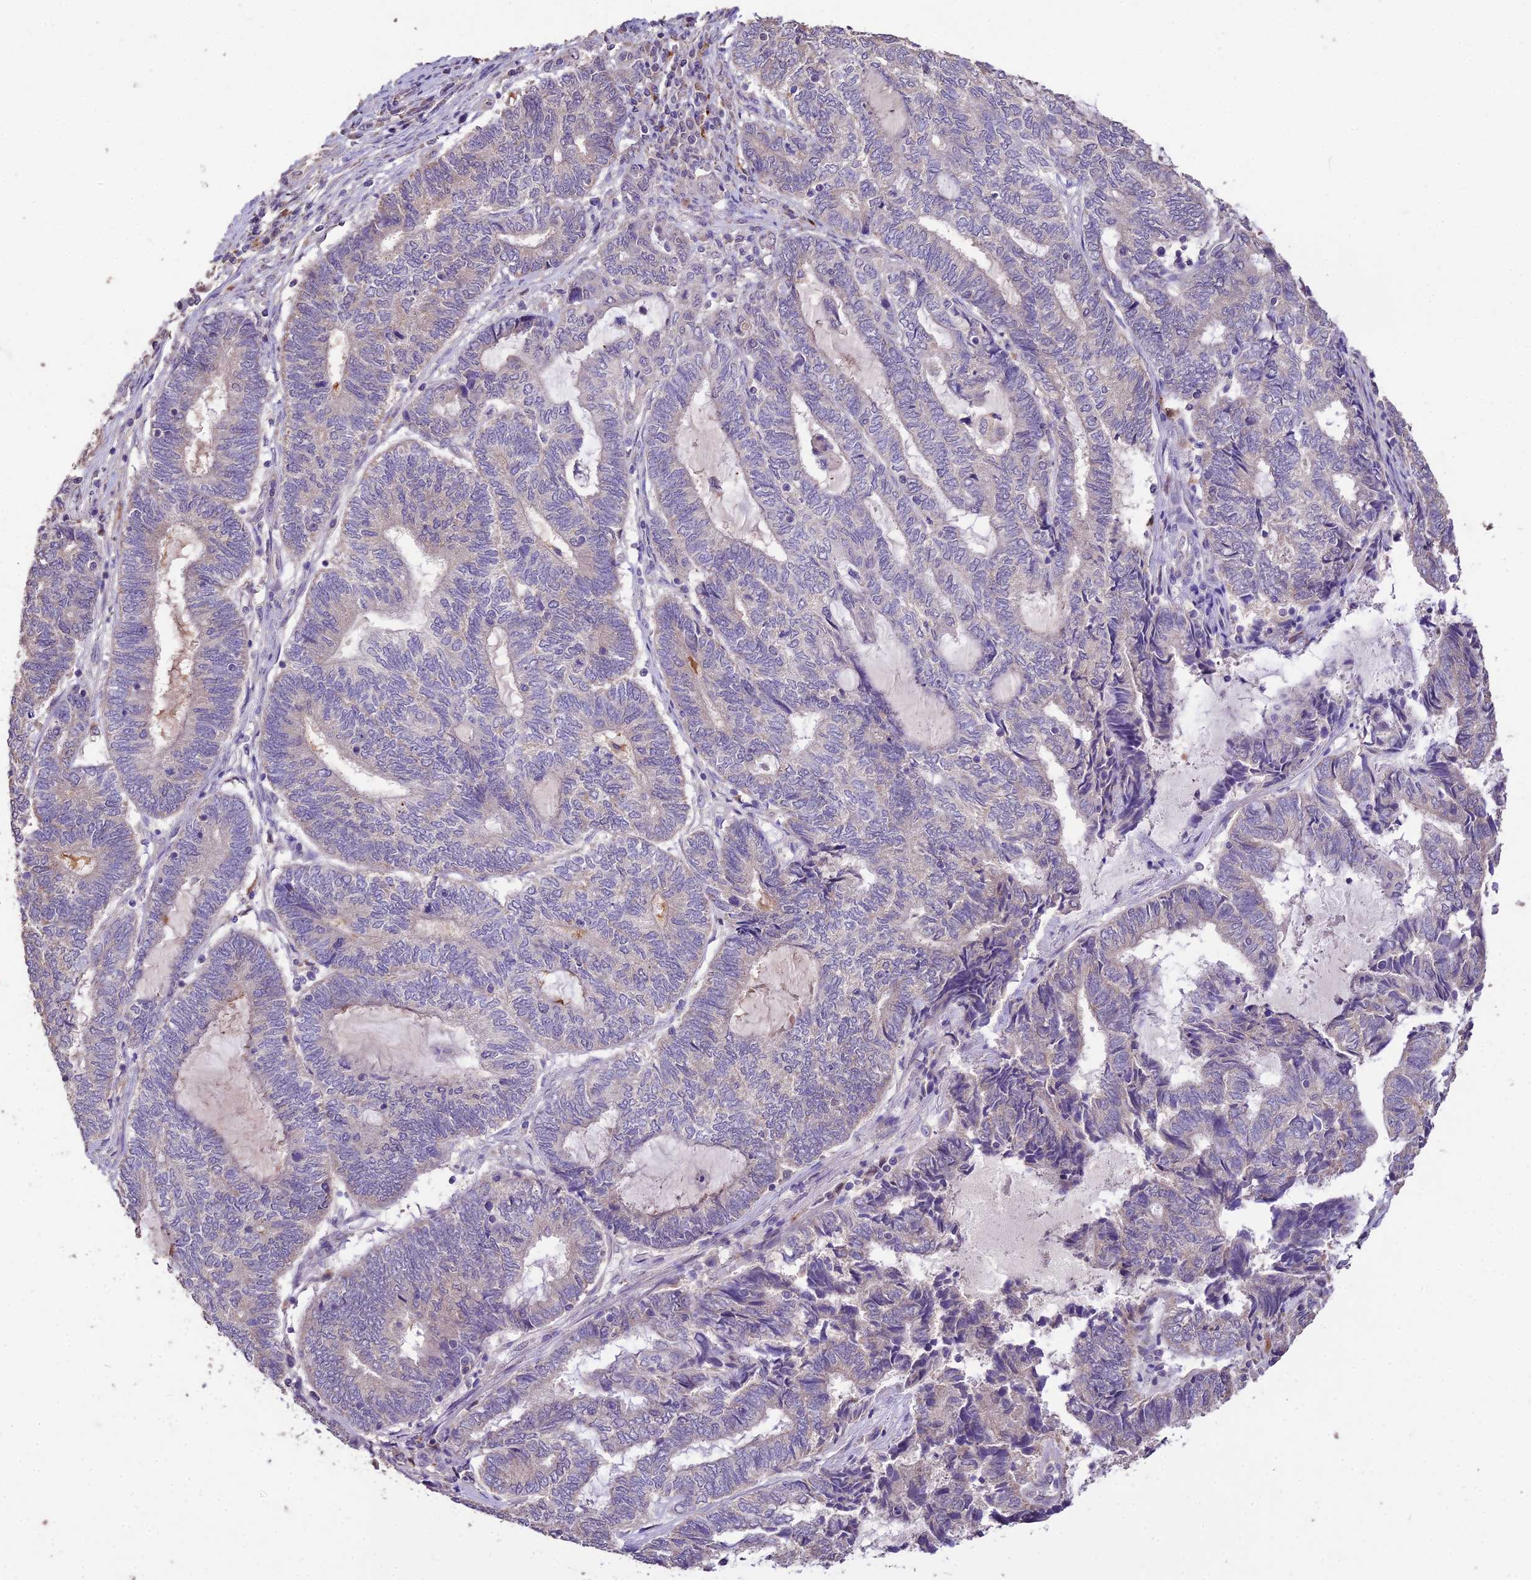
{"staining": {"intensity": "negative", "quantity": "none", "location": "none"}, "tissue": "endometrial cancer", "cell_type": "Tumor cells", "image_type": "cancer", "snomed": [{"axis": "morphology", "description": "Adenocarcinoma, NOS"}, {"axis": "topography", "description": "Uterus"}, {"axis": "topography", "description": "Endometrium"}], "caption": "Tumor cells show no significant protein positivity in endometrial adenocarcinoma. Brightfield microscopy of IHC stained with DAB (brown) and hematoxylin (blue), captured at high magnification.", "gene": "SDHD", "patient": {"sex": "female", "age": 70}}